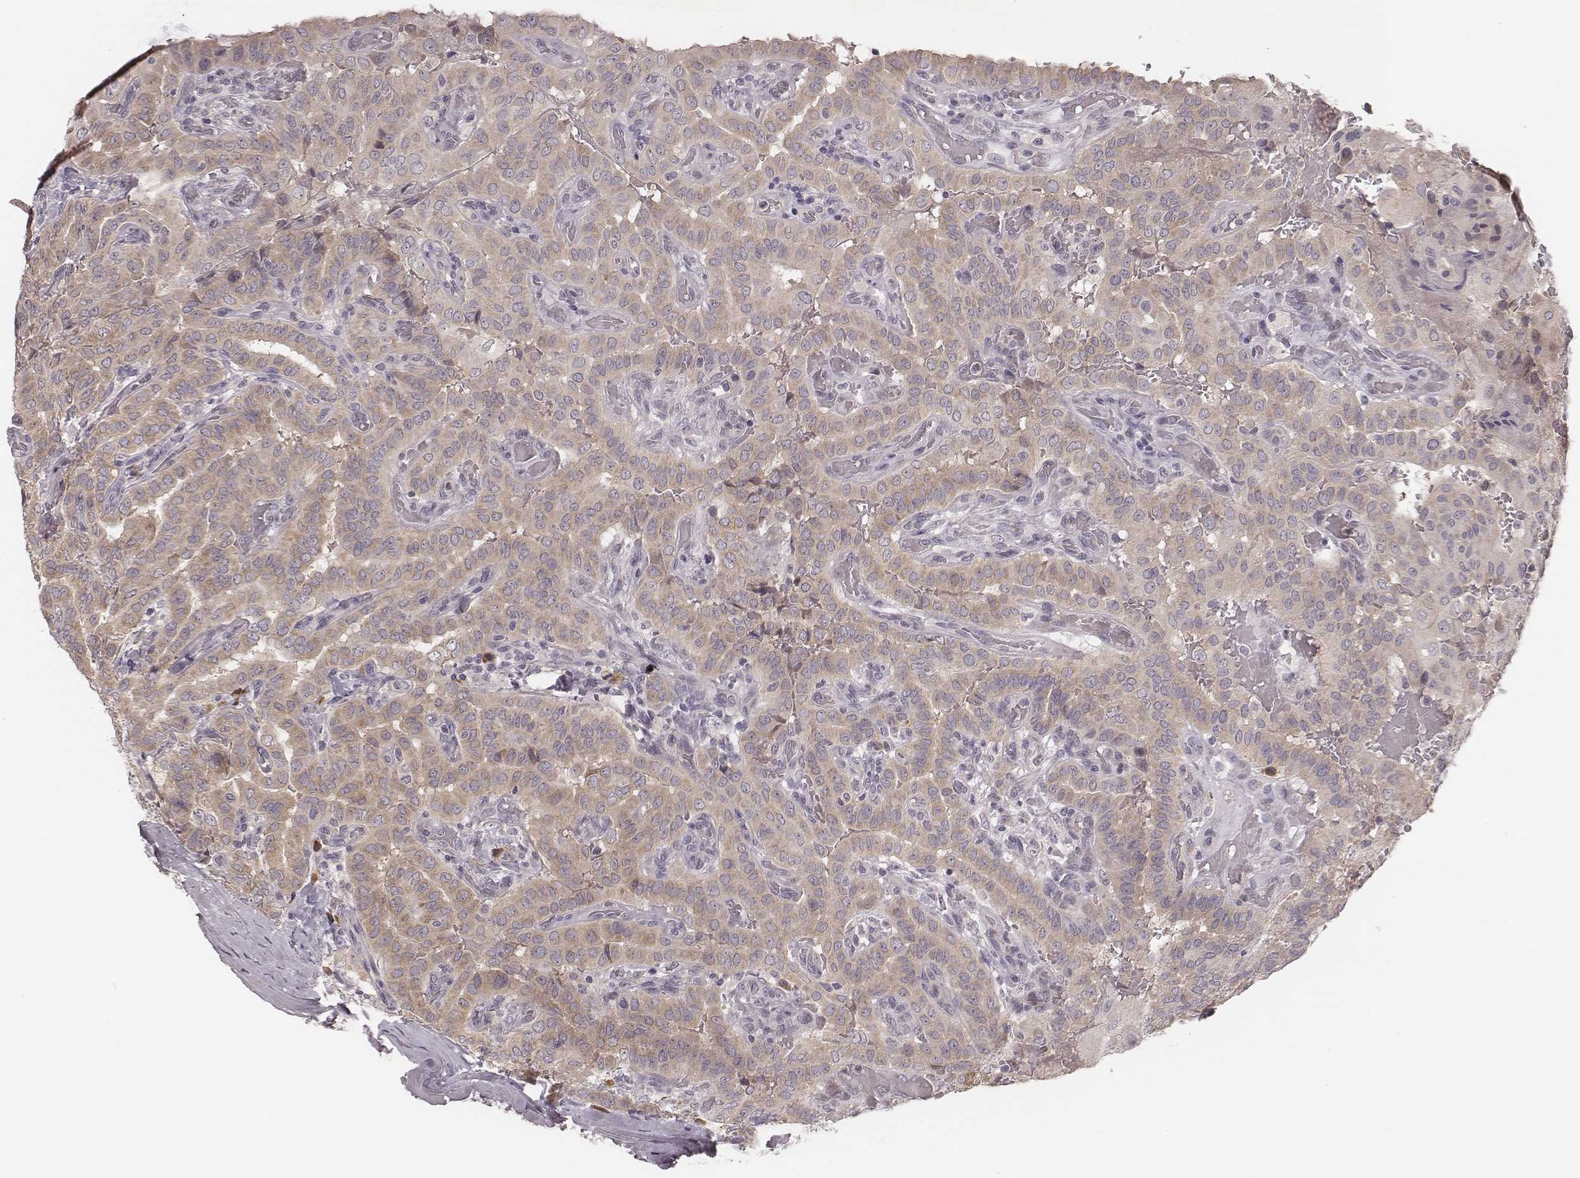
{"staining": {"intensity": "moderate", "quantity": ">75%", "location": "cytoplasmic/membranous"}, "tissue": "thyroid cancer", "cell_type": "Tumor cells", "image_type": "cancer", "snomed": [{"axis": "morphology", "description": "Papillary adenocarcinoma, NOS"}, {"axis": "morphology", "description": "Papillary adenoma metastatic"}, {"axis": "topography", "description": "Thyroid gland"}], "caption": "Immunohistochemical staining of thyroid papillary adenocarcinoma exhibits medium levels of moderate cytoplasmic/membranous protein staining in about >75% of tumor cells. (brown staining indicates protein expression, while blue staining denotes nuclei).", "gene": "P2RX5", "patient": {"sex": "female", "age": 50}}